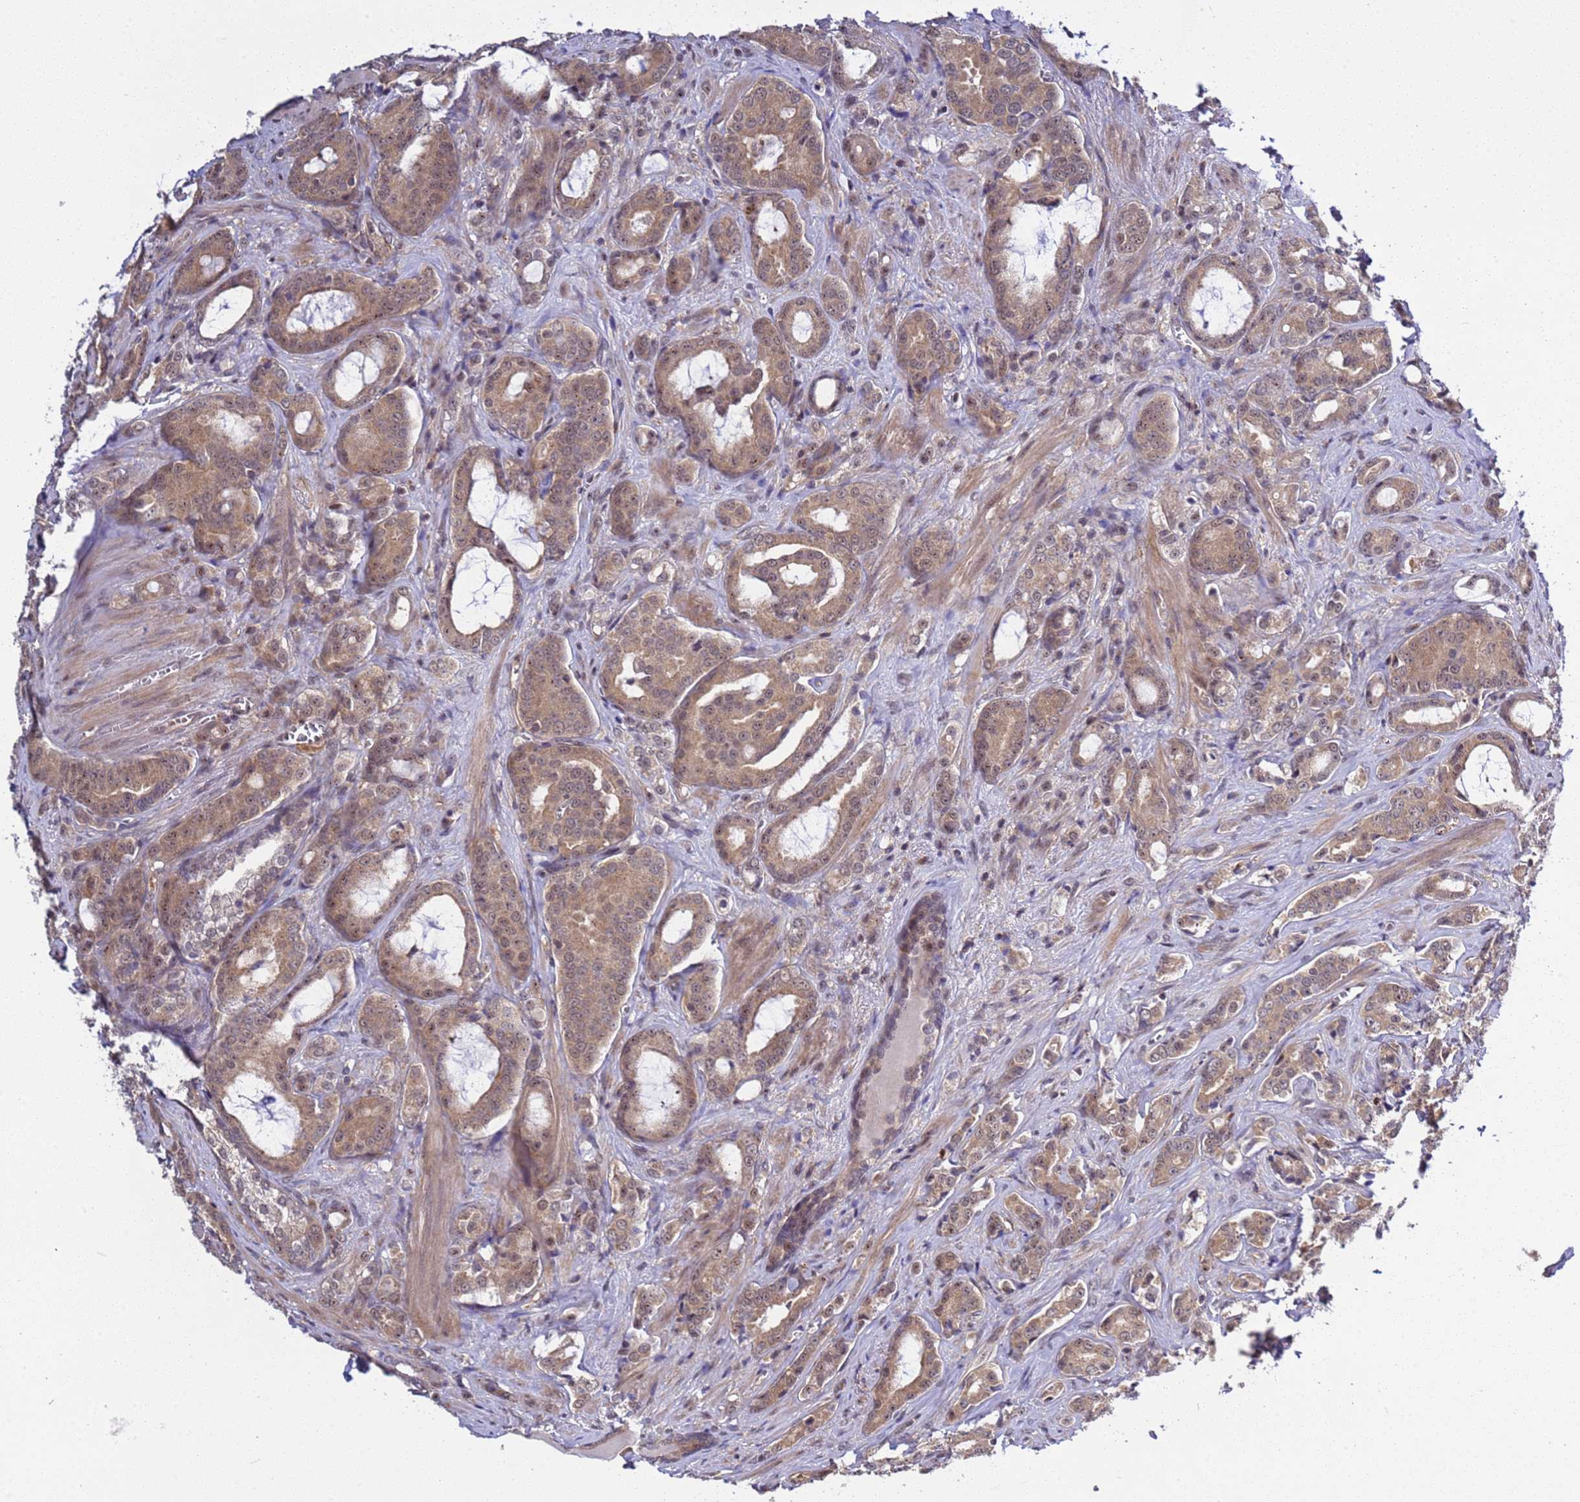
{"staining": {"intensity": "moderate", "quantity": ">75%", "location": "cytoplasmic/membranous,nuclear"}, "tissue": "prostate cancer", "cell_type": "Tumor cells", "image_type": "cancer", "snomed": [{"axis": "morphology", "description": "Adenocarcinoma, High grade"}, {"axis": "topography", "description": "Prostate"}], "caption": "Immunohistochemistry of prostate cancer reveals medium levels of moderate cytoplasmic/membranous and nuclear staining in approximately >75% of tumor cells.", "gene": "GEN1", "patient": {"sex": "male", "age": 72}}